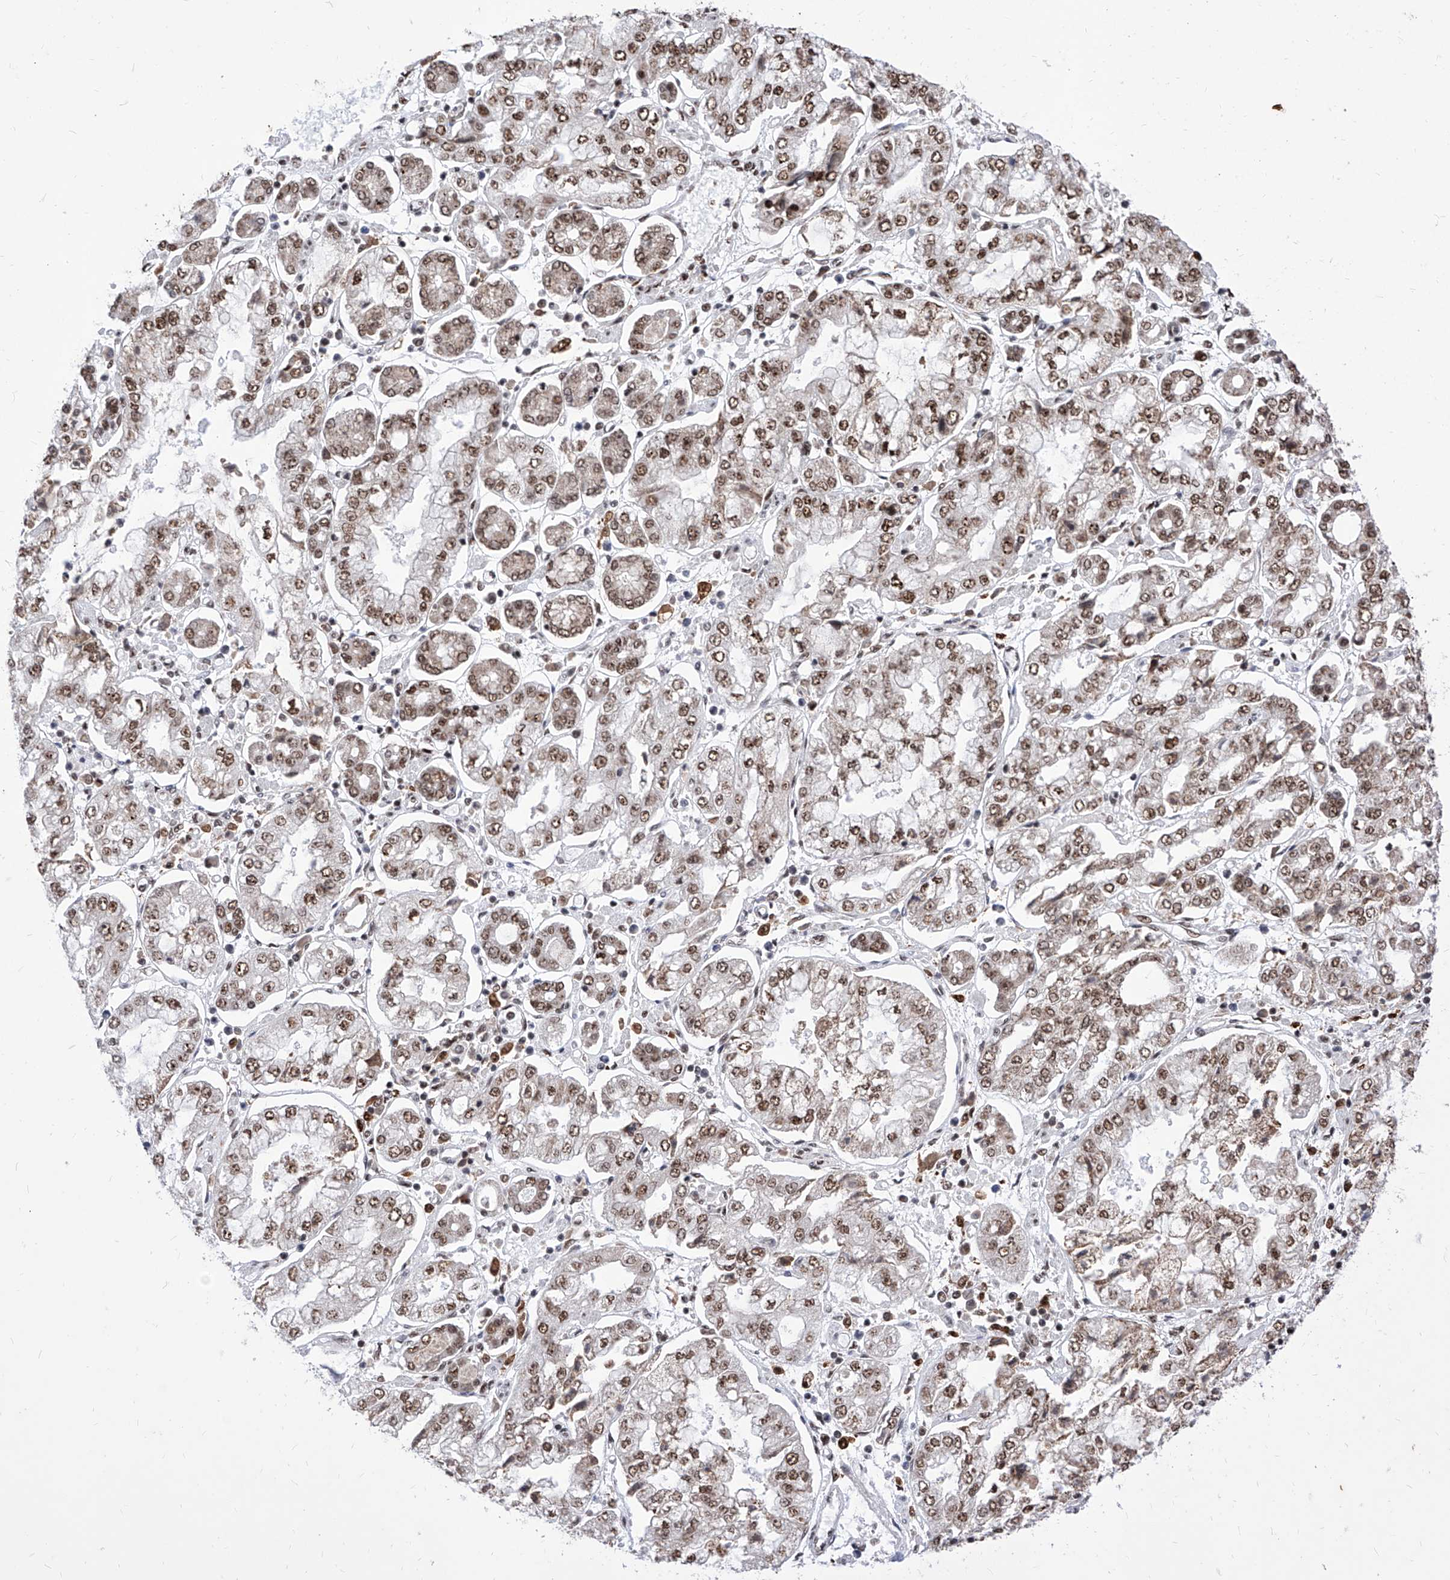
{"staining": {"intensity": "moderate", "quantity": ">75%", "location": "nuclear"}, "tissue": "stomach cancer", "cell_type": "Tumor cells", "image_type": "cancer", "snomed": [{"axis": "morphology", "description": "Adenocarcinoma, NOS"}, {"axis": "topography", "description": "Stomach"}], "caption": "Immunohistochemical staining of stomach cancer (adenocarcinoma) exhibits moderate nuclear protein staining in approximately >75% of tumor cells.", "gene": "PHF5A", "patient": {"sex": "male", "age": 76}}